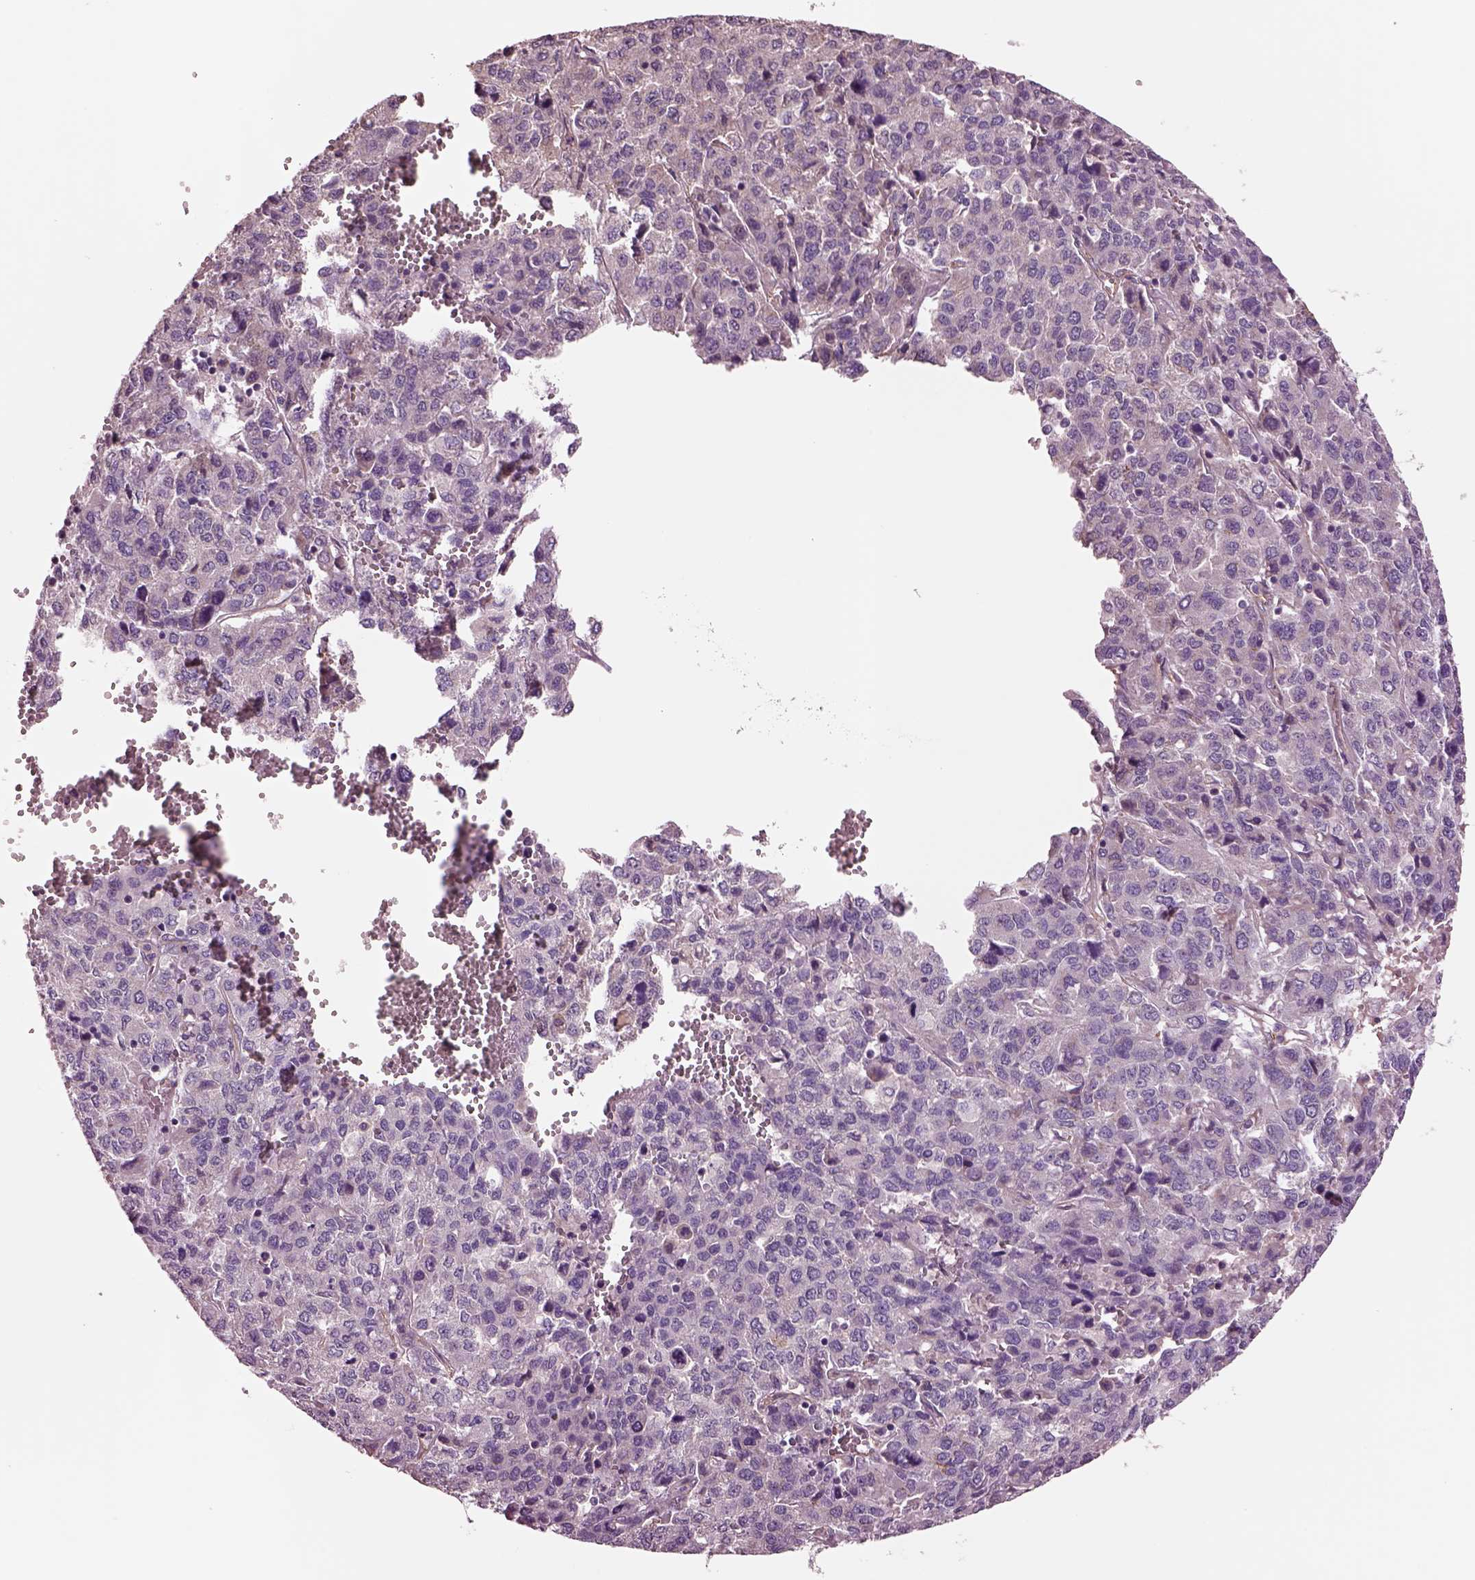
{"staining": {"intensity": "negative", "quantity": "none", "location": "none"}, "tissue": "liver cancer", "cell_type": "Tumor cells", "image_type": "cancer", "snomed": [{"axis": "morphology", "description": "Carcinoma, Hepatocellular, NOS"}, {"axis": "topography", "description": "Liver"}], "caption": "A high-resolution image shows IHC staining of hepatocellular carcinoma (liver), which exhibits no significant staining in tumor cells.", "gene": "HTR1B", "patient": {"sex": "male", "age": 69}}